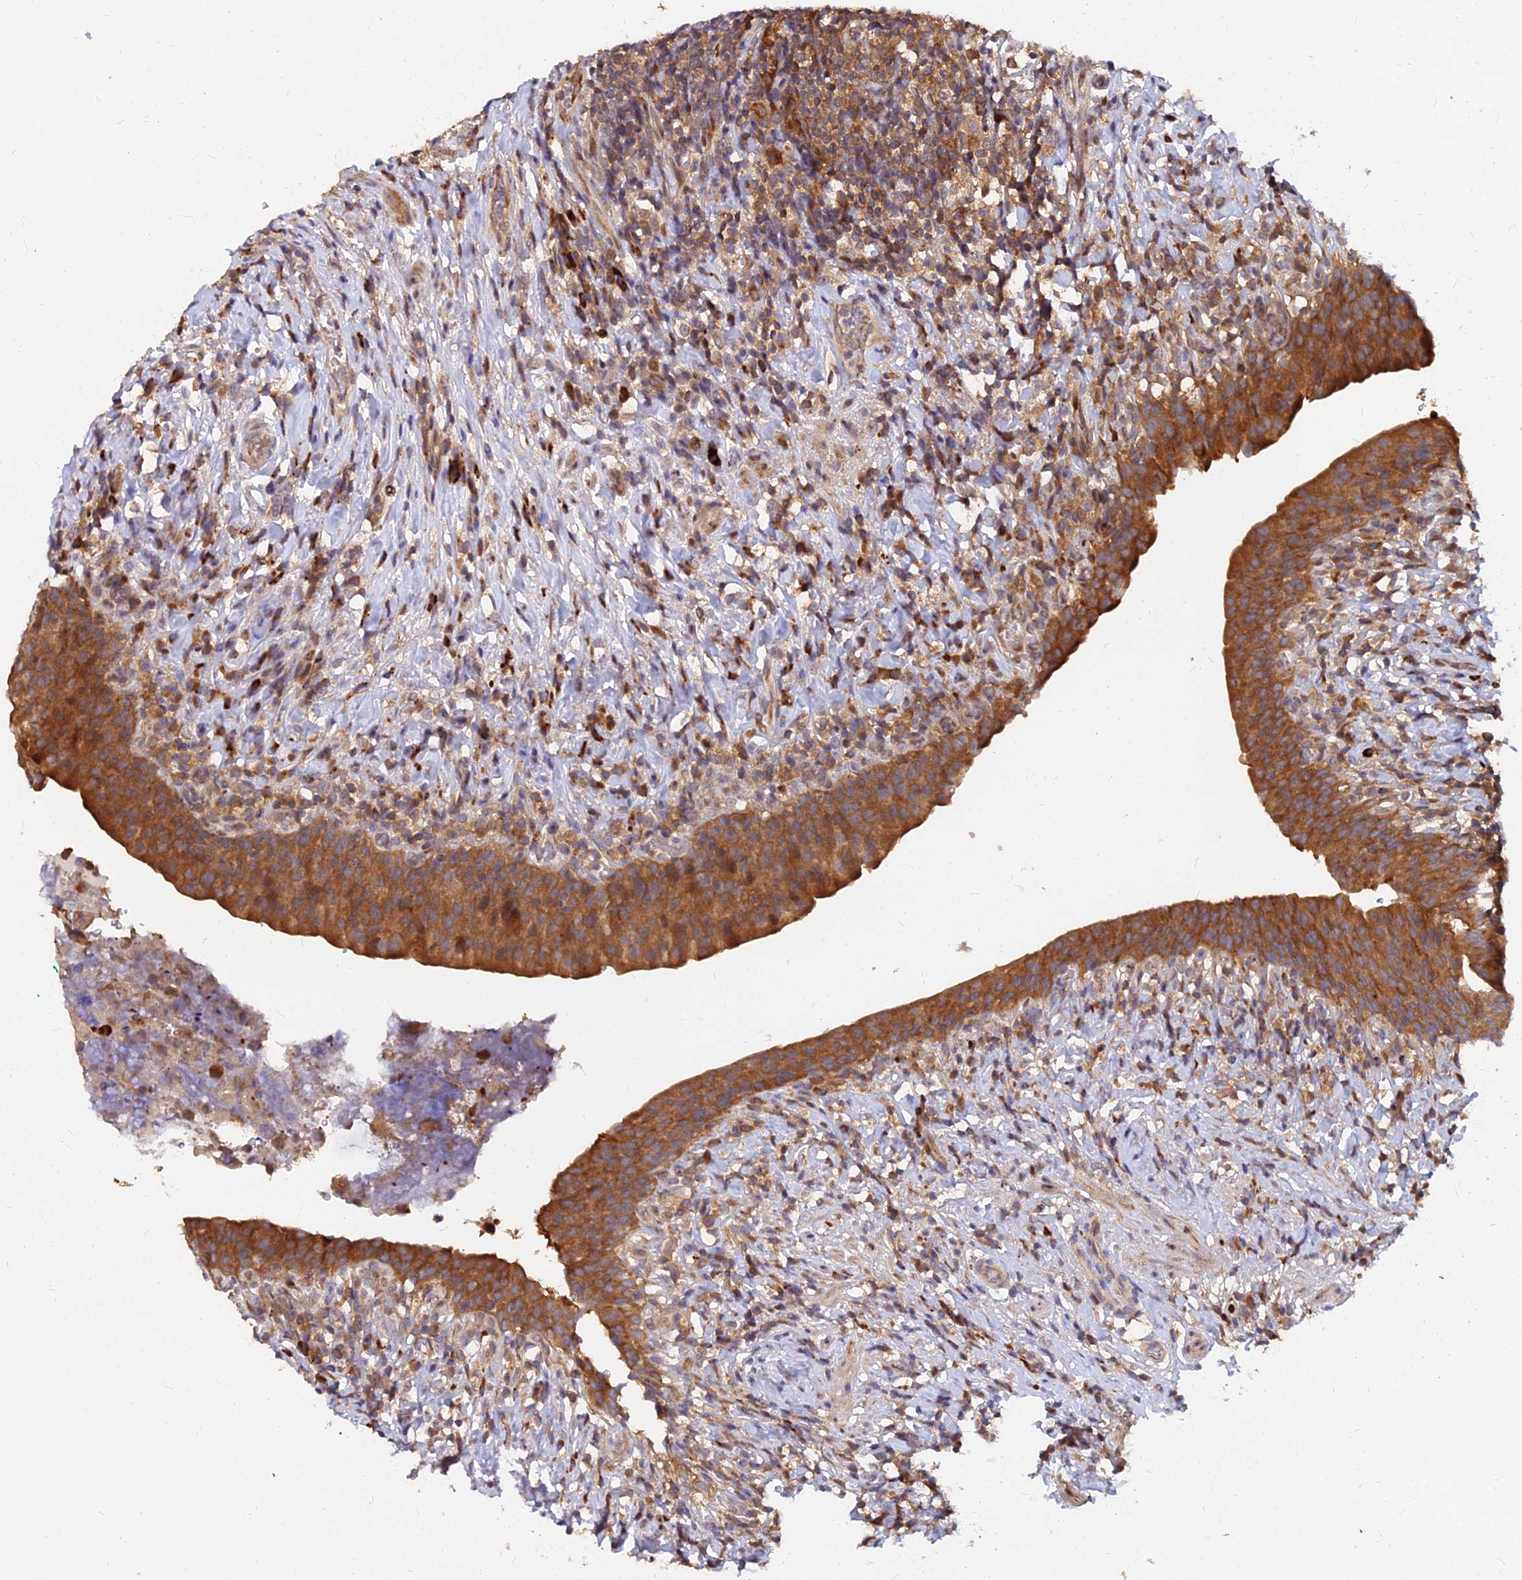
{"staining": {"intensity": "strong", "quantity": ">75%", "location": "cytoplasmic/membranous"}, "tissue": "urinary bladder", "cell_type": "Urothelial cells", "image_type": "normal", "snomed": [{"axis": "morphology", "description": "Normal tissue, NOS"}, {"axis": "morphology", "description": "Inflammation, NOS"}, {"axis": "topography", "description": "Urinary bladder"}], "caption": "Urinary bladder stained with DAB immunohistochemistry displays high levels of strong cytoplasmic/membranous positivity in about >75% of urothelial cells.", "gene": "CCT6A", "patient": {"sex": "male", "age": 64}}